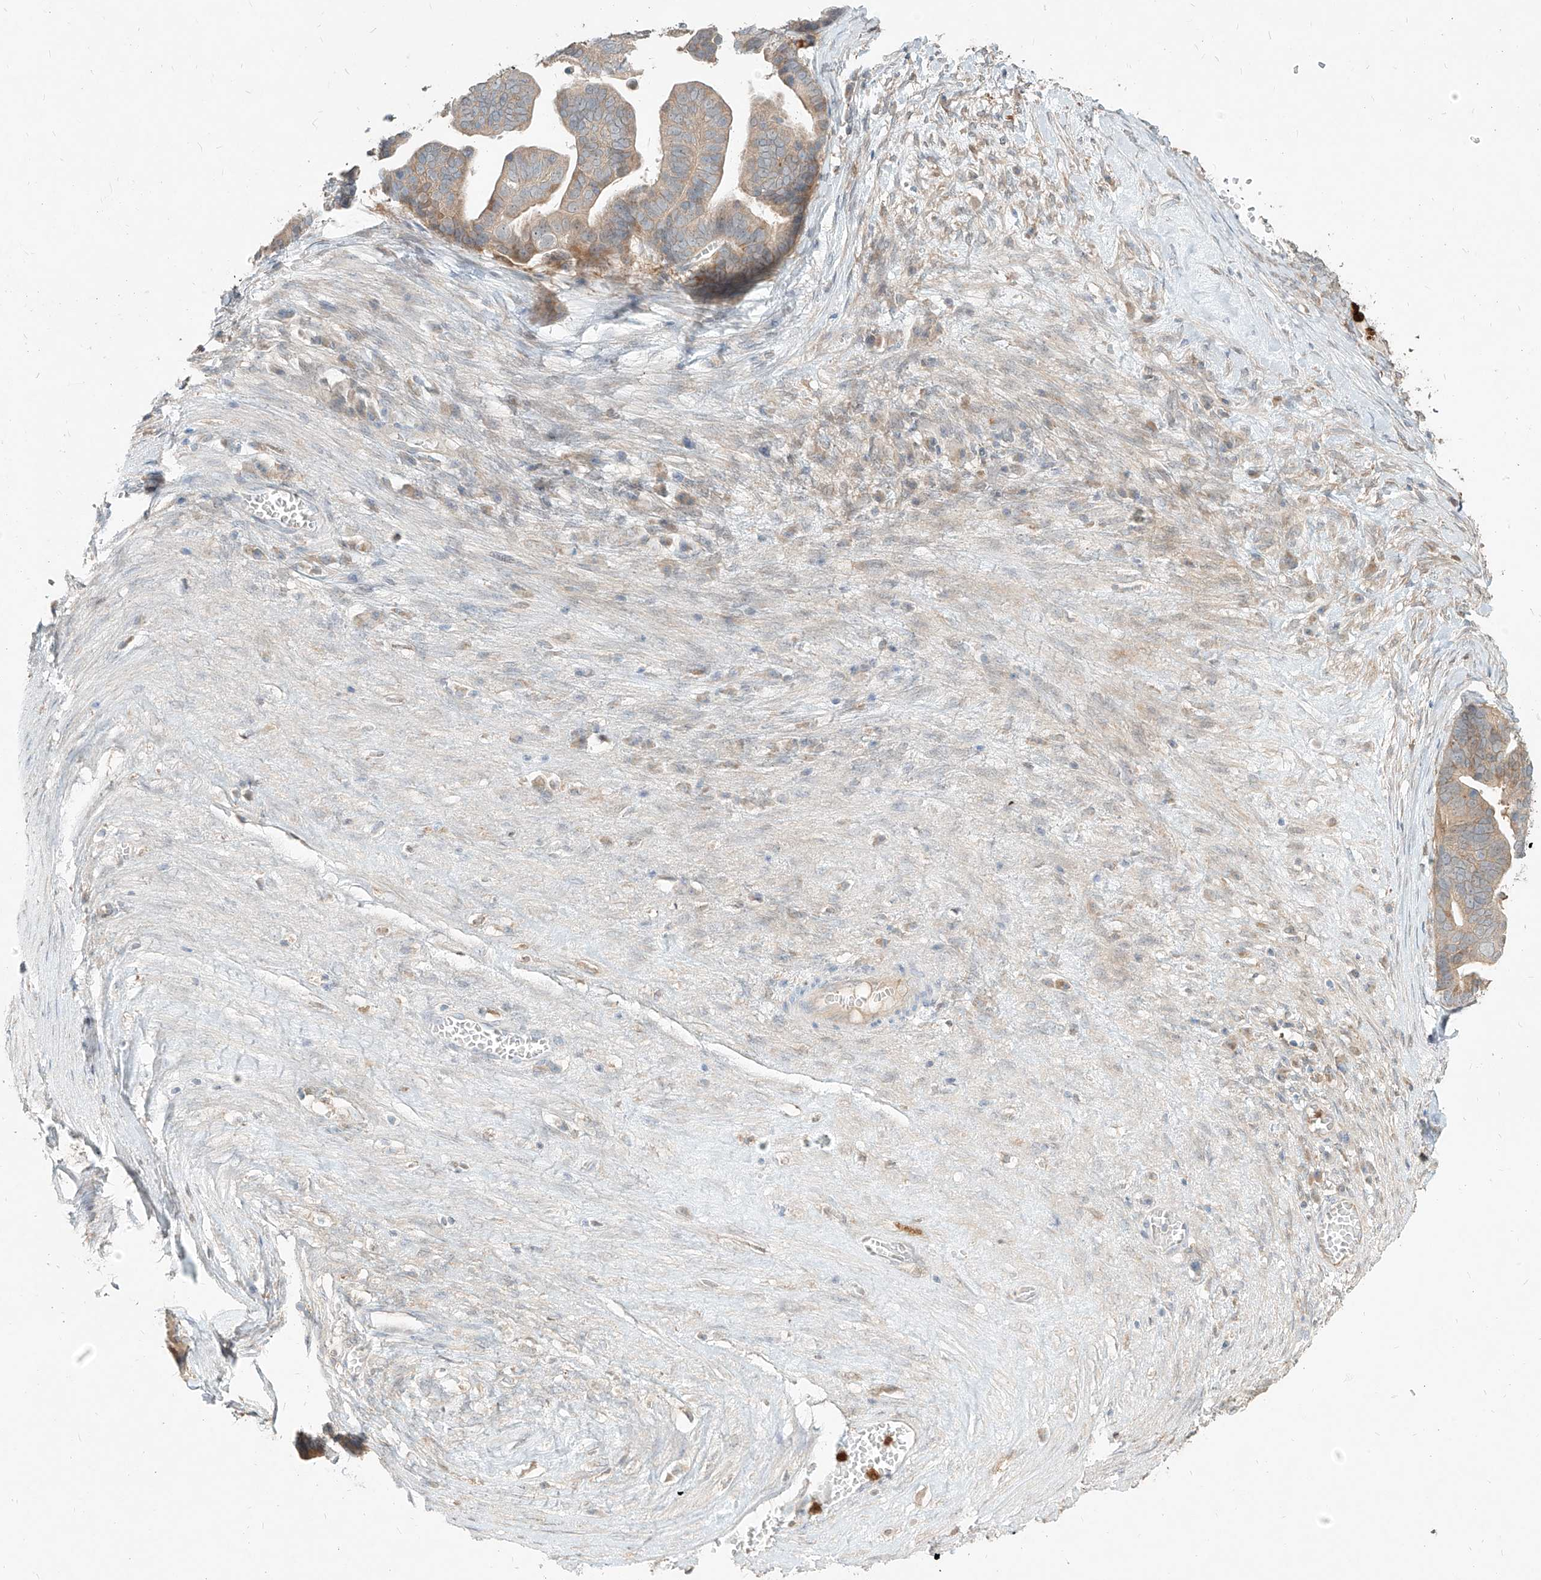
{"staining": {"intensity": "weak", "quantity": "<25%", "location": "cytoplasmic/membranous"}, "tissue": "ovarian cancer", "cell_type": "Tumor cells", "image_type": "cancer", "snomed": [{"axis": "morphology", "description": "Cystadenocarcinoma, serous, NOS"}, {"axis": "topography", "description": "Ovary"}], "caption": "Ovarian cancer was stained to show a protein in brown. There is no significant positivity in tumor cells. Brightfield microscopy of immunohistochemistry (IHC) stained with DAB (brown) and hematoxylin (blue), captured at high magnification.", "gene": "PGD", "patient": {"sex": "female", "age": 56}}